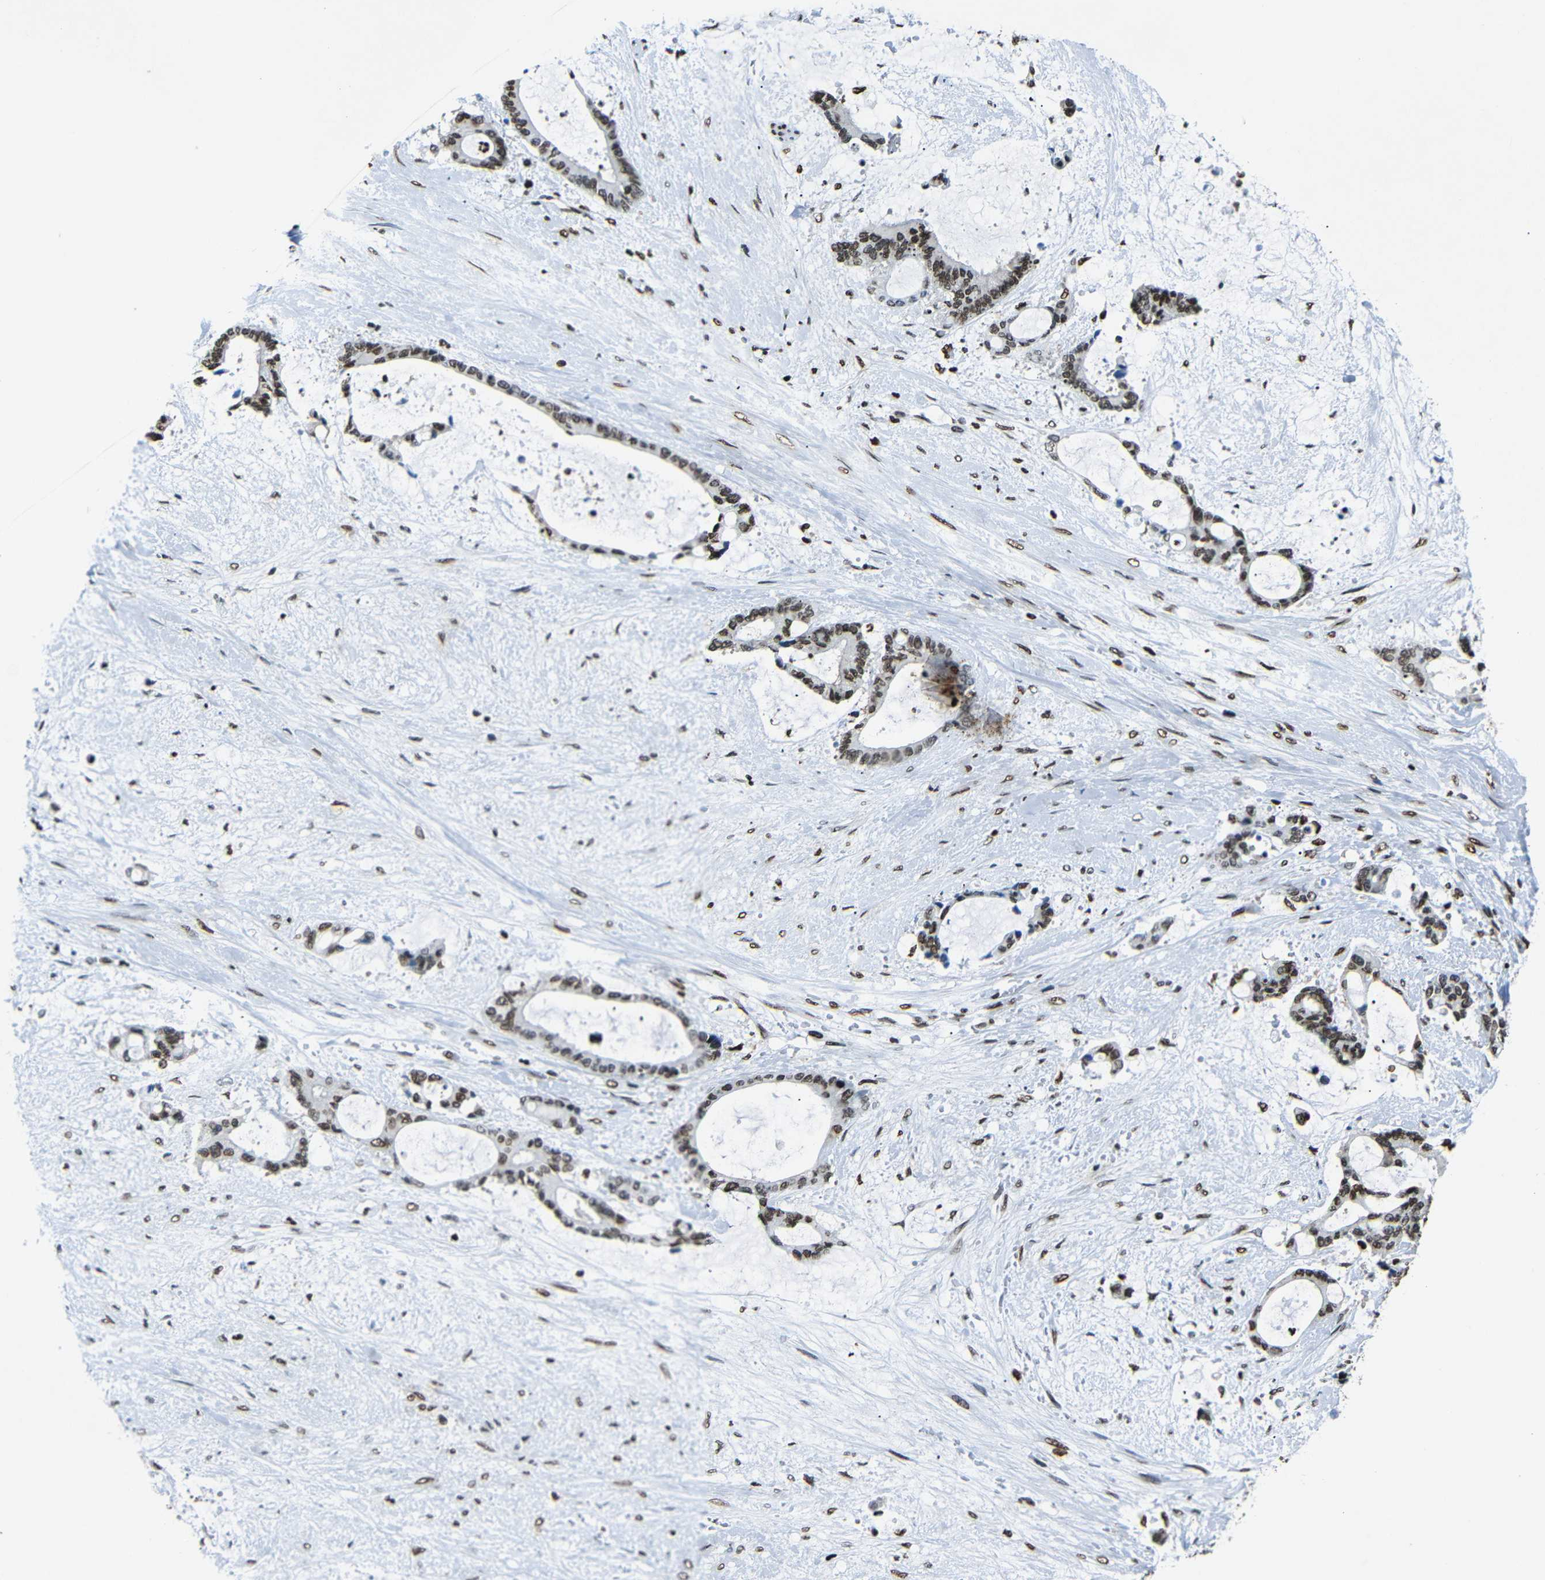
{"staining": {"intensity": "moderate", "quantity": ">75%", "location": "nuclear"}, "tissue": "liver cancer", "cell_type": "Tumor cells", "image_type": "cancer", "snomed": [{"axis": "morphology", "description": "Normal tissue, NOS"}, {"axis": "morphology", "description": "Cholangiocarcinoma"}, {"axis": "topography", "description": "Liver"}, {"axis": "topography", "description": "Peripheral nerve tissue"}], "caption": "Protein staining shows moderate nuclear expression in approximately >75% of tumor cells in liver cholangiocarcinoma.", "gene": "HMGN1", "patient": {"sex": "female", "age": 73}}